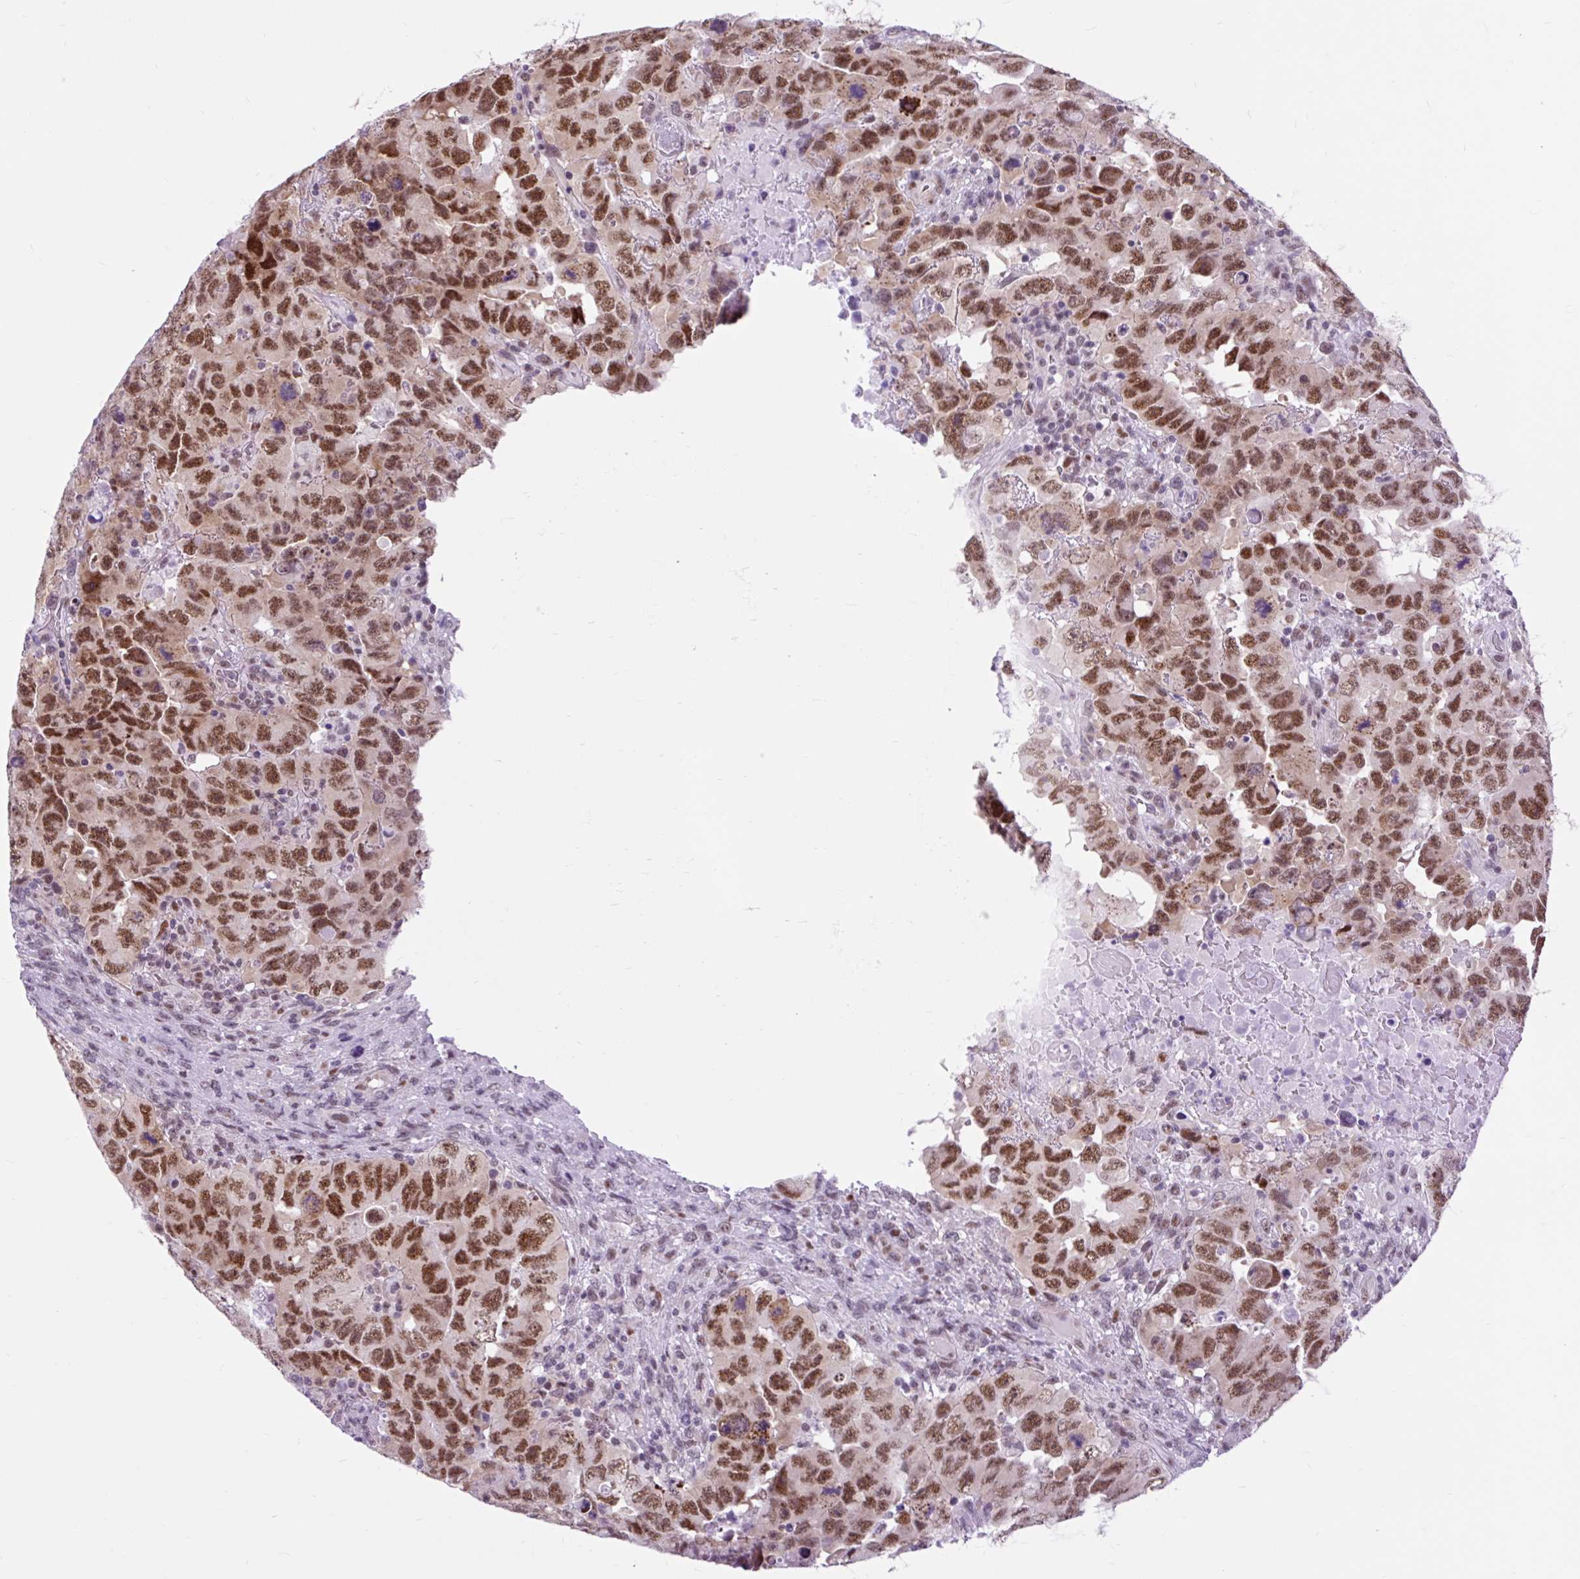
{"staining": {"intensity": "moderate", "quantity": ">75%", "location": "nuclear"}, "tissue": "testis cancer", "cell_type": "Tumor cells", "image_type": "cancer", "snomed": [{"axis": "morphology", "description": "Carcinoma, Embryonal, NOS"}, {"axis": "topography", "description": "Testis"}], "caption": "Protein expression analysis of human testis cancer (embryonal carcinoma) reveals moderate nuclear positivity in approximately >75% of tumor cells.", "gene": "CLK2", "patient": {"sex": "male", "age": 24}}